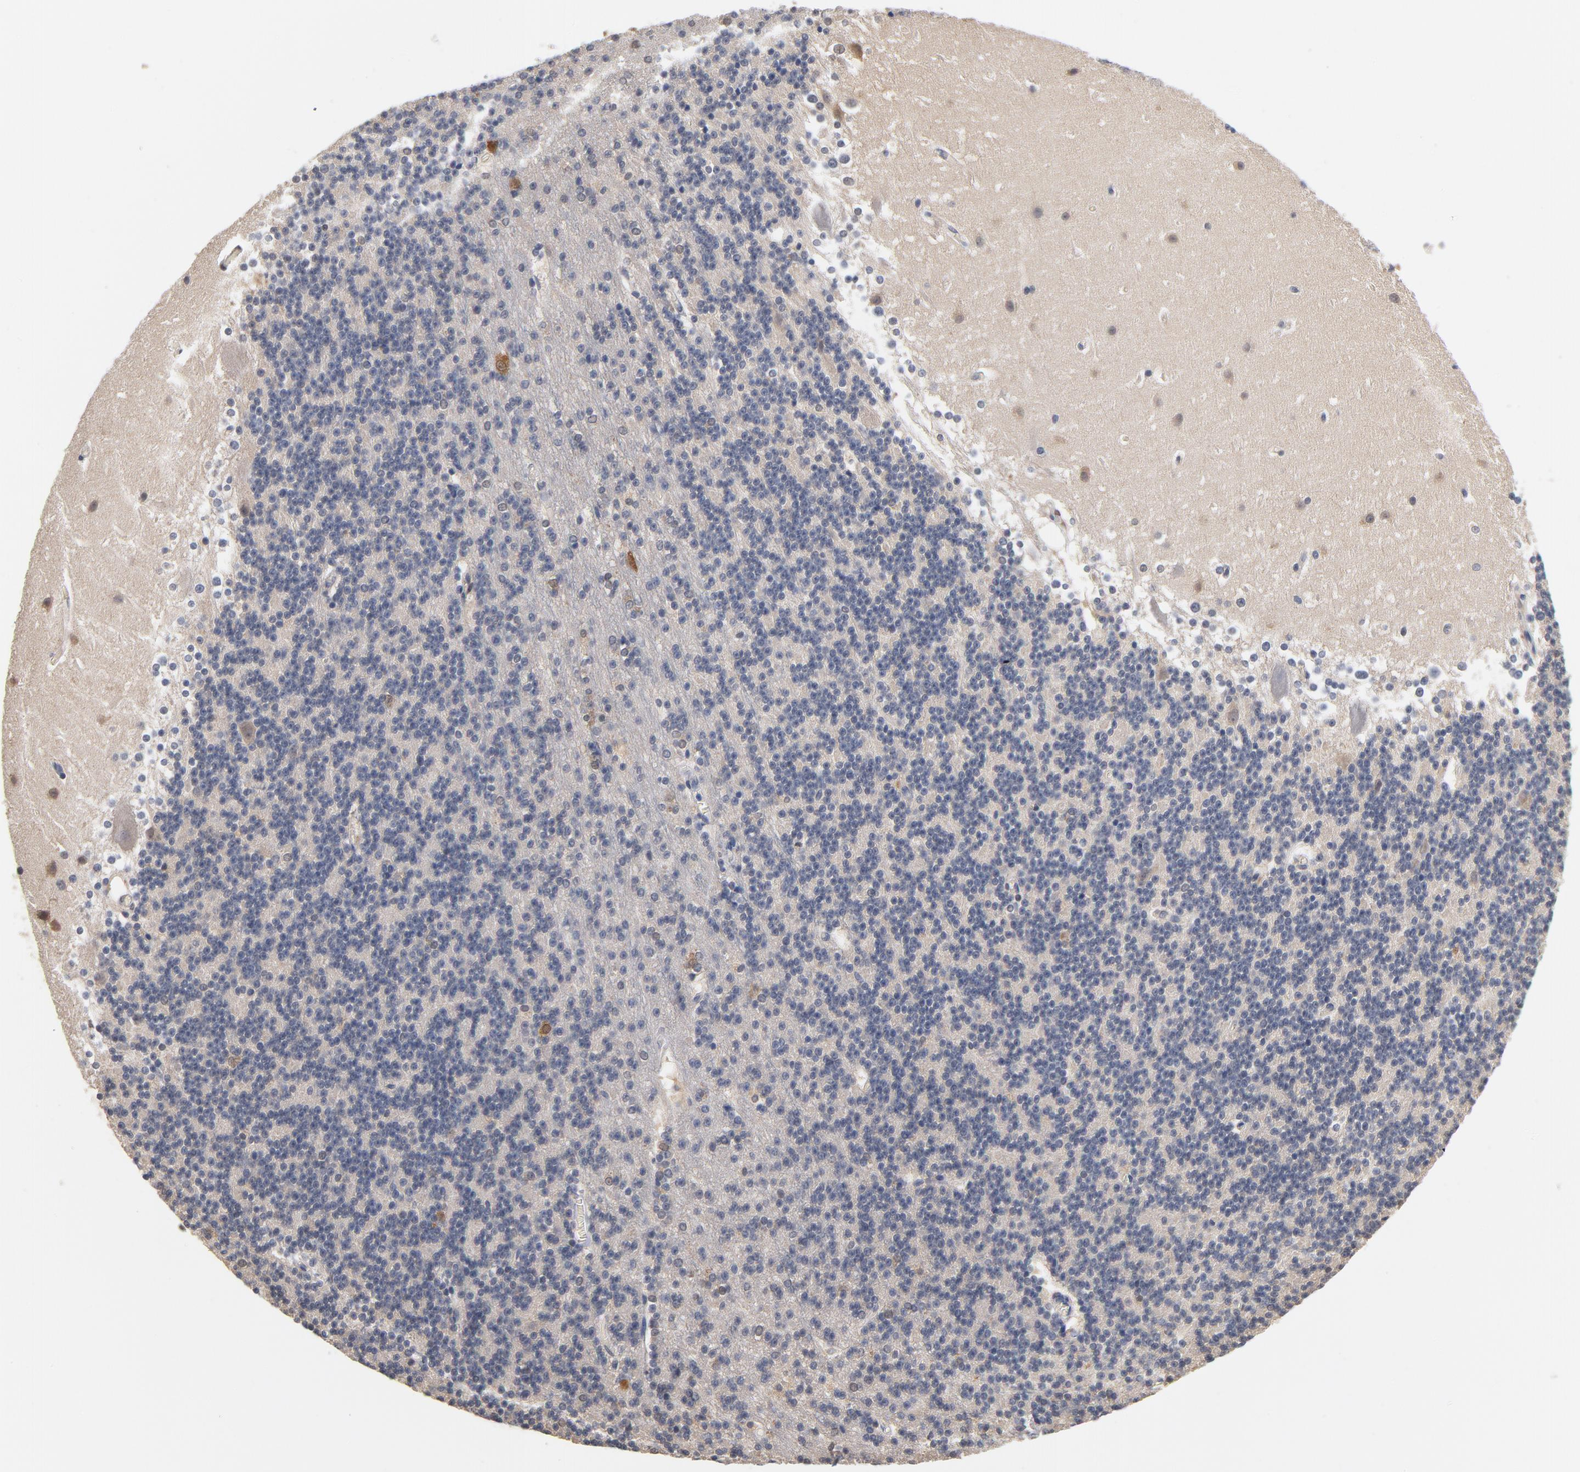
{"staining": {"intensity": "negative", "quantity": "none", "location": "none"}, "tissue": "cerebellum", "cell_type": "Cells in granular layer", "image_type": "normal", "snomed": [{"axis": "morphology", "description": "Normal tissue, NOS"}, {"axis": "topography", "description": "Cerebellum"}], "caption": "Immunohistochemistry histopathology image of normal cerebellum: human cerebellum stained with DAB (3,3'-diaminobenzidine) demonstrates no significant protein expression in cells in granular layer. The staining was performed using DAB (3,3'-diaminobenzidine) to visualize the protein expression in brown, while the nuclei were stained in blue with hematoxylin (Magnification: 20x).", "gene": "MIF", "patient": {"sex": "female", "age": 19}}